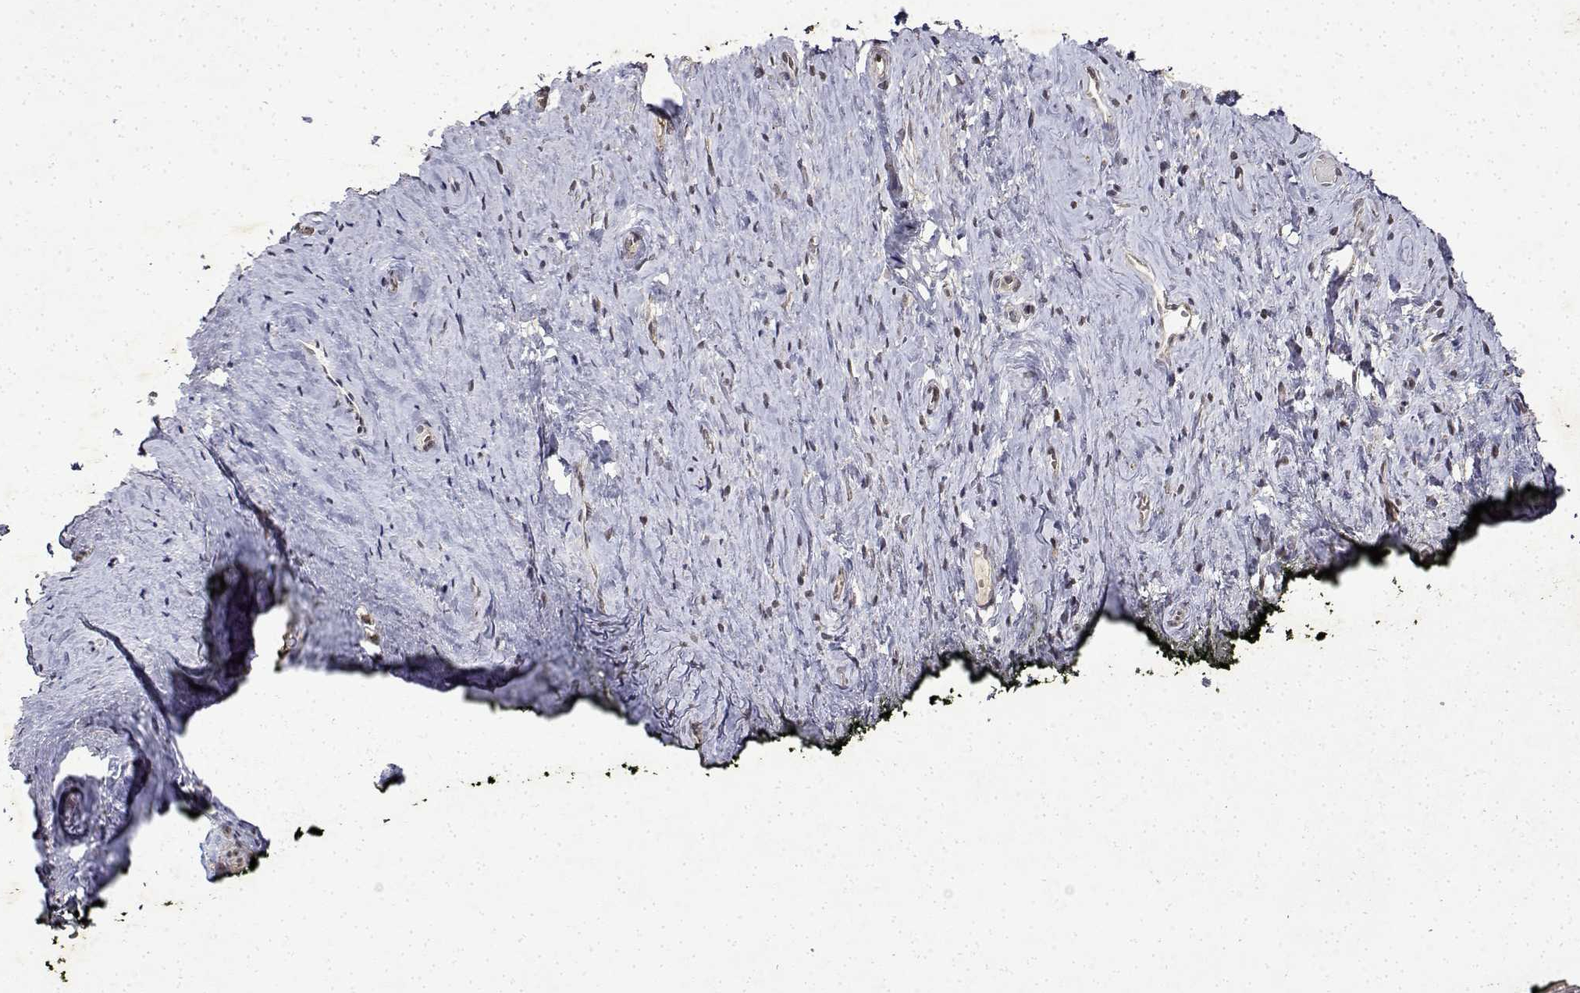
{"staining": {"intensity": "negative", "quantity": "none", "location": "none"}, "tissue": "vagina", "cell_type": "Squamous epithelial cells", "image_type": "normal", "snomed": [{"axis": "morphology", "description": "Normal tissue, NOS"}, {"axis": "topography", "description": "Vagina"}], "caption": "The histopathology image demonstrates no staining of squamous epithelial cells in unremarkable vagina.", "gene": "BDNF", "patient": {"sex": "female", "age": 47}}